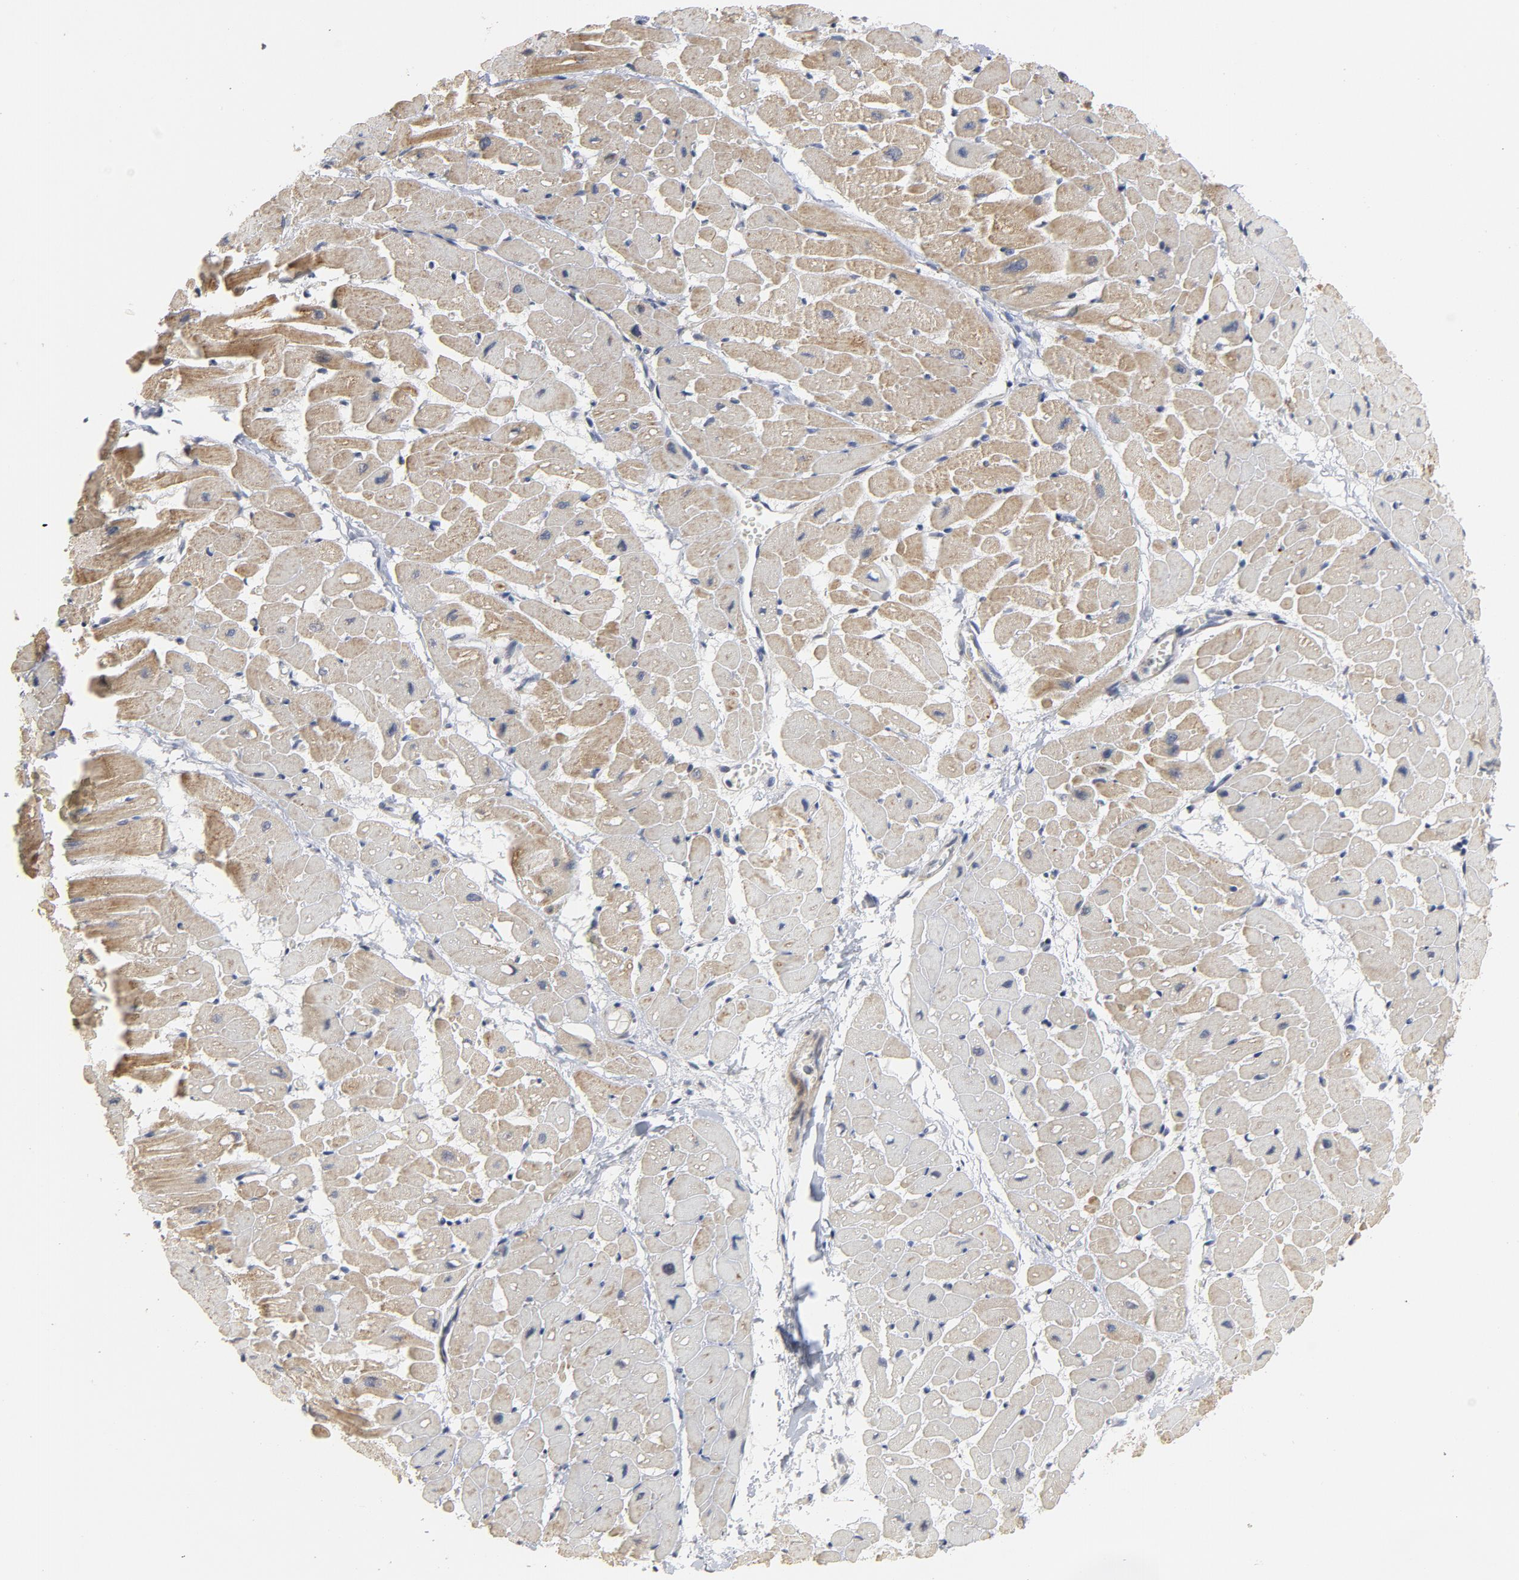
{"staining": {"intensity": "moderate", "quantity": ">75%", "location": "cytoplasmic/membranous"}, "tissue": "heart muscle", "cell_type": "Cardiomyocytes", "image_type": "normal", "snomed": [{"axis": "morphology", "description": "Normal tissue, NOS"}, {"axis": "topography", "description": "Heart"}], "caption": "Brown immunohistochemical staining in unremarkable human heart muscle reveals moderate cytoplasmic/membranous staining in approximately >75% of cardiomyocytes. The protein of interest is stained brown, and the nuclei are stained in blue (DAB IHC with brightfield microscopy, high magnification).", "gene": "PPP1R1B", "patient": {"sex": "male", "age": 45}}